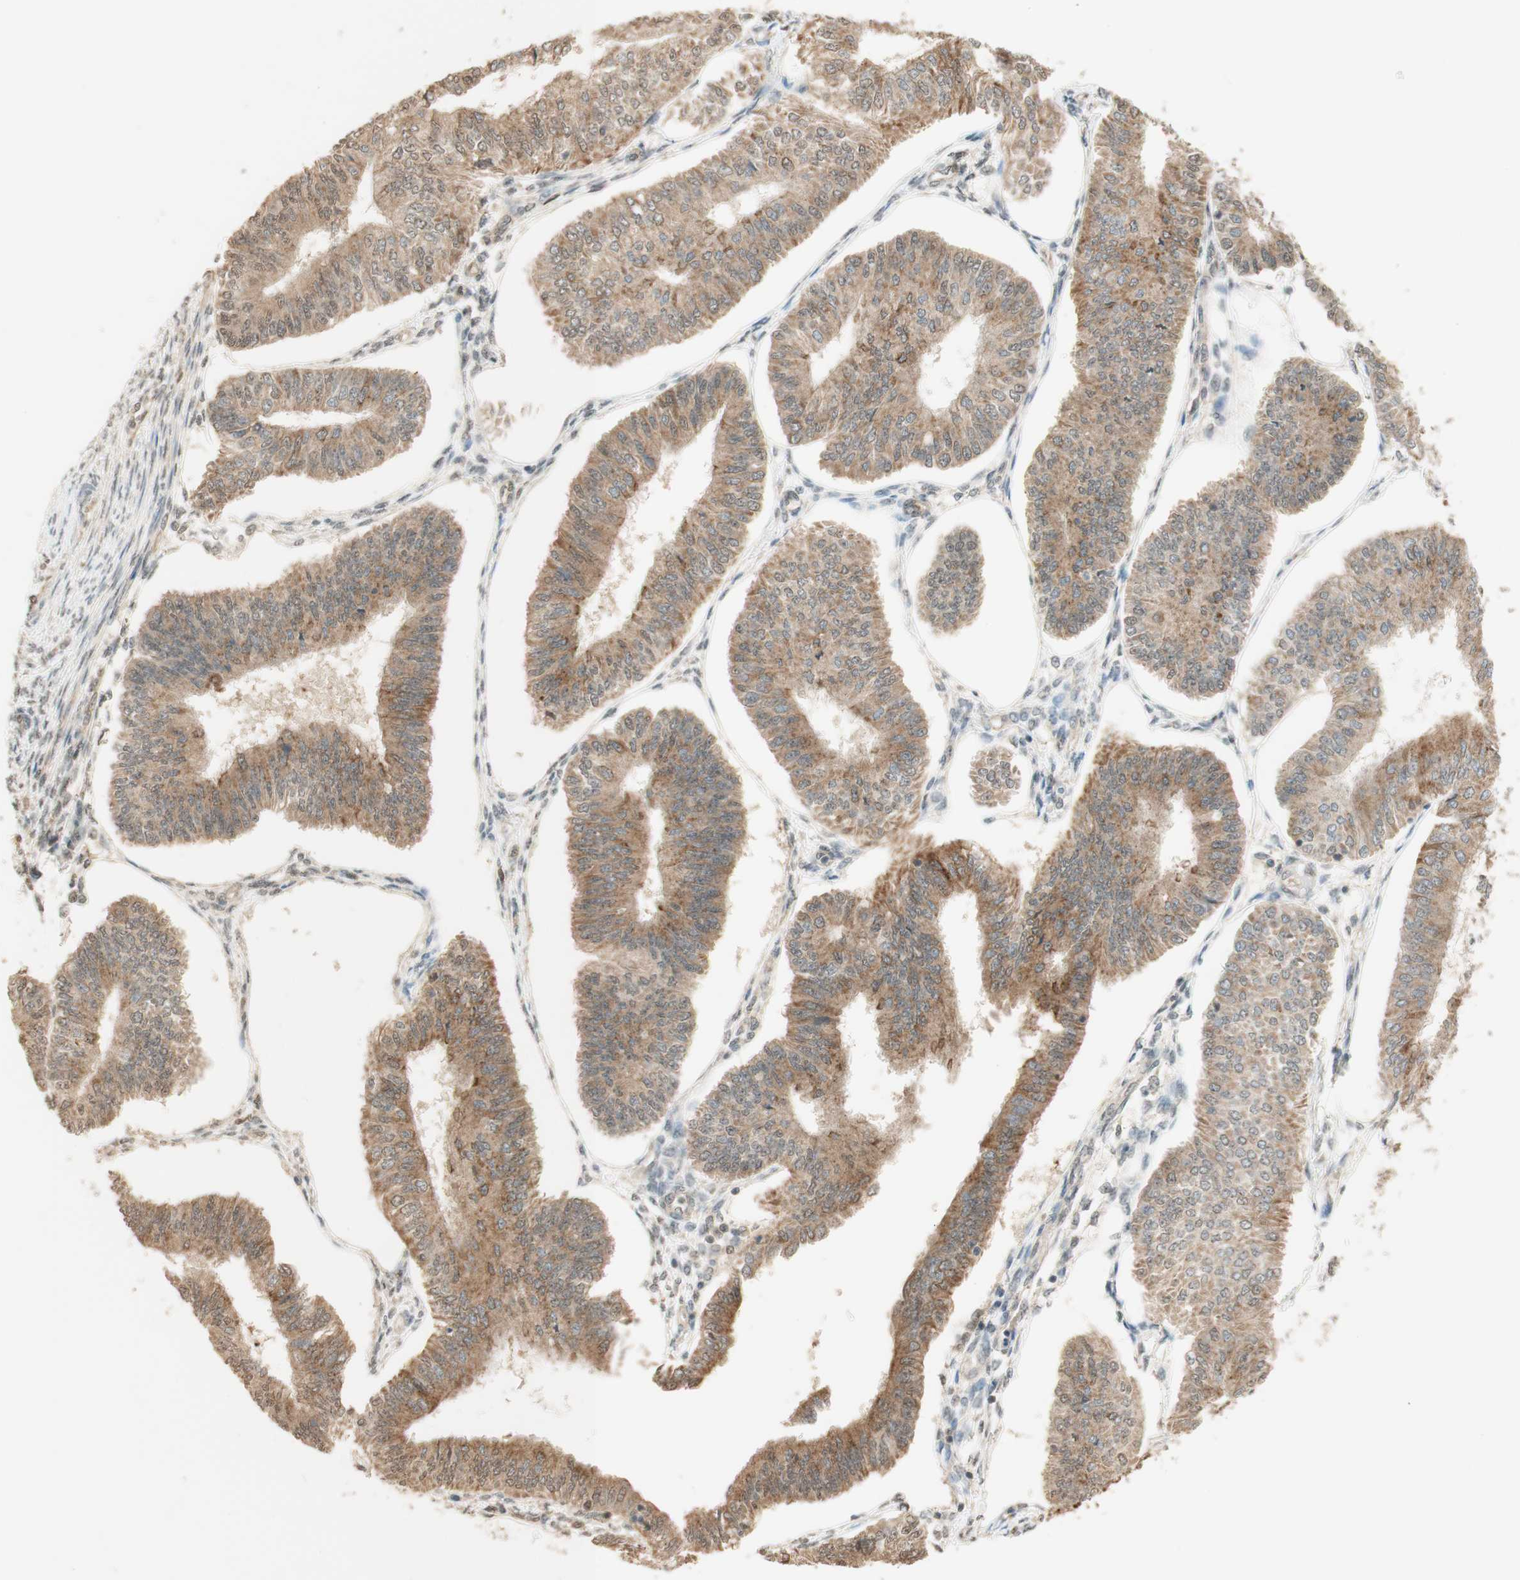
{"staining": {"intensity": "moderate", "quantity": ">75%", "location": "cytoplasmic/membranous"}, "tissue": "endometrial cancer", "cell_type": "Tumor cells", "image_type": "cancer", "snomed": [{"axis": "morphology", "description": "Adenocarcinoma, NOS"}, {"axis": "topography", "description": "Endometrium"}], "caption": "Moderate cytoplasmic/membranous expression is appreciated in about >75% of tumor cells in endometrial cancer.", "gene": "SPINT2", "patient": {"sex": "female", "age": 58}}